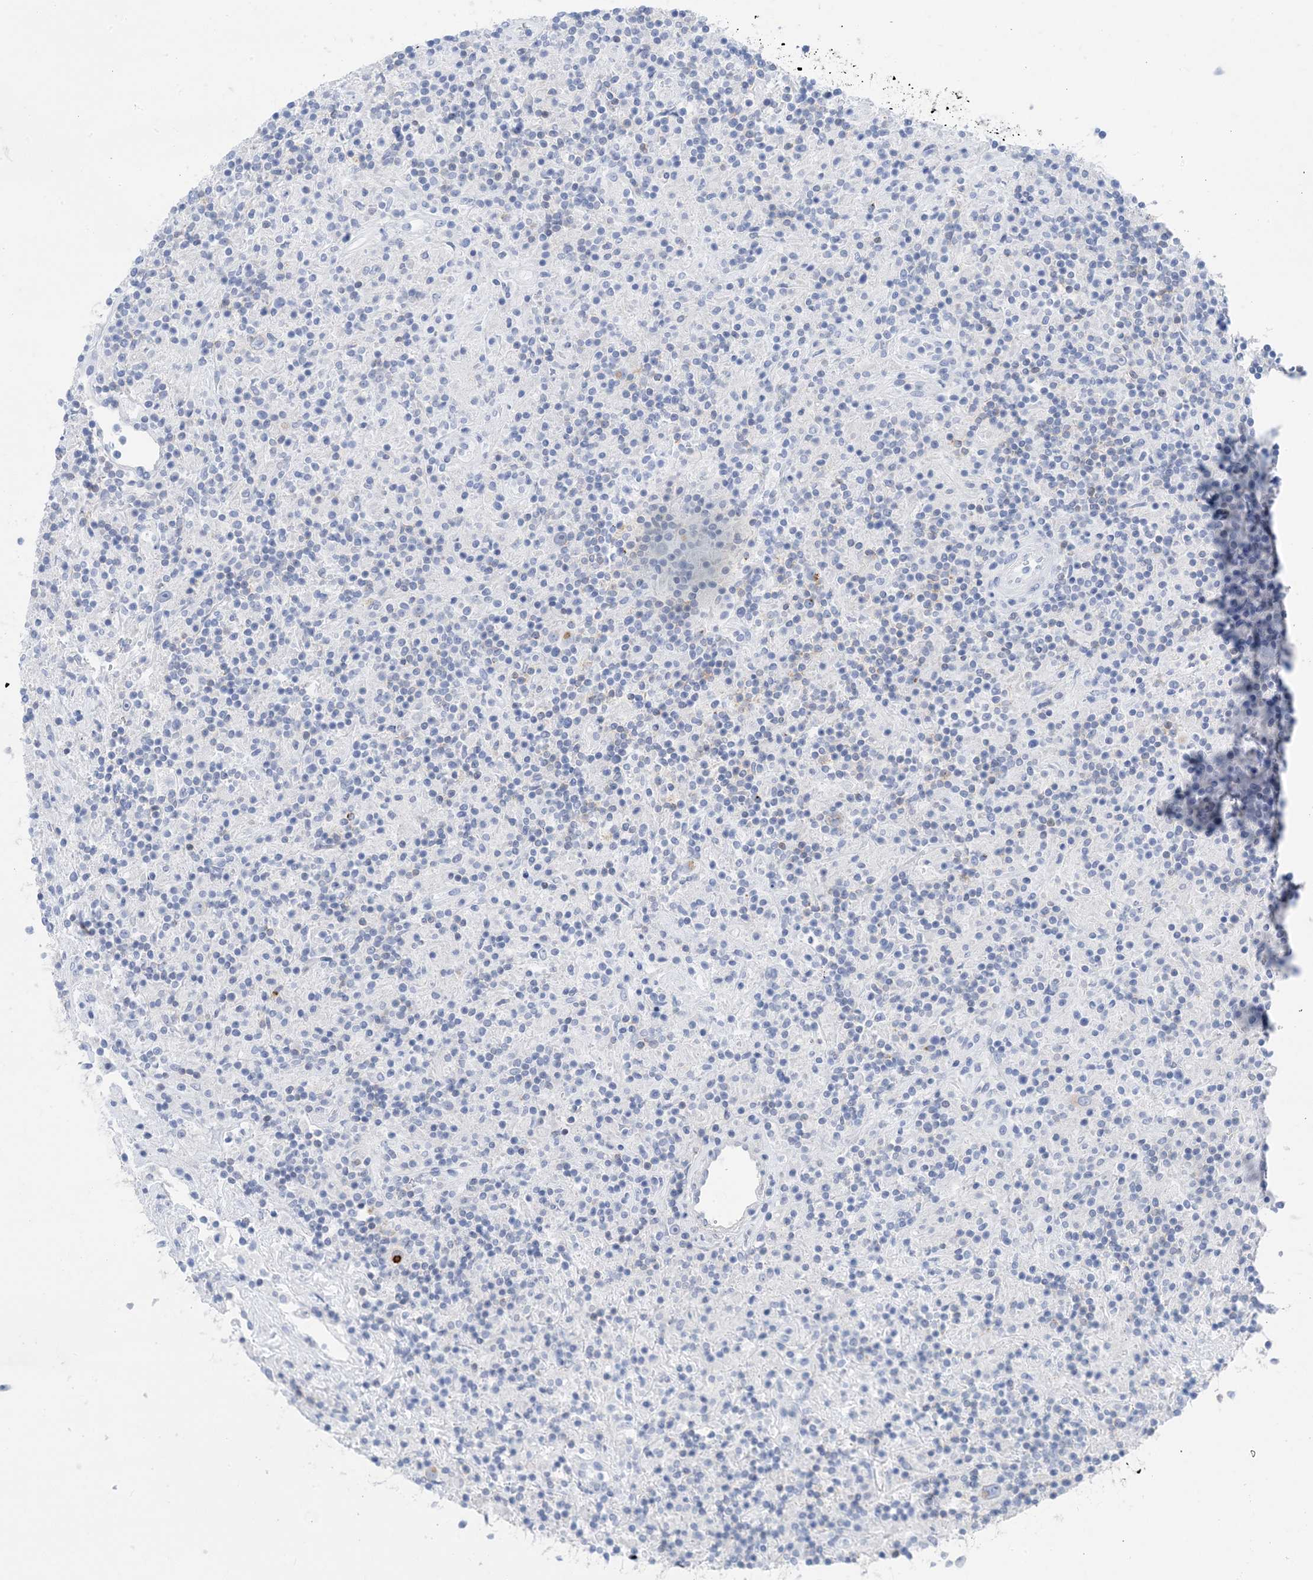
{"staining": {"intensity": "negative", "quantity": "none", "location": "none"}, "tissue": "lymphoma", "cell_type": "Tumor cells", "image_type": "cancer", "snomed": [{"axis": "morphology", "description": "Hodgkin's disease, NOS"}, {"axis": "topography", "description": "Lymph node"}], "caption": "High magnification brightfield microscopy of lymphoma stained with DAB (3,3'-diaminobenzidine) (brown) and counterstained with hematoxylin (blue): tumor cells show no significant positivity.", "gene": "SH3YL1", "patient": {"sex": "male", "age": 70}}